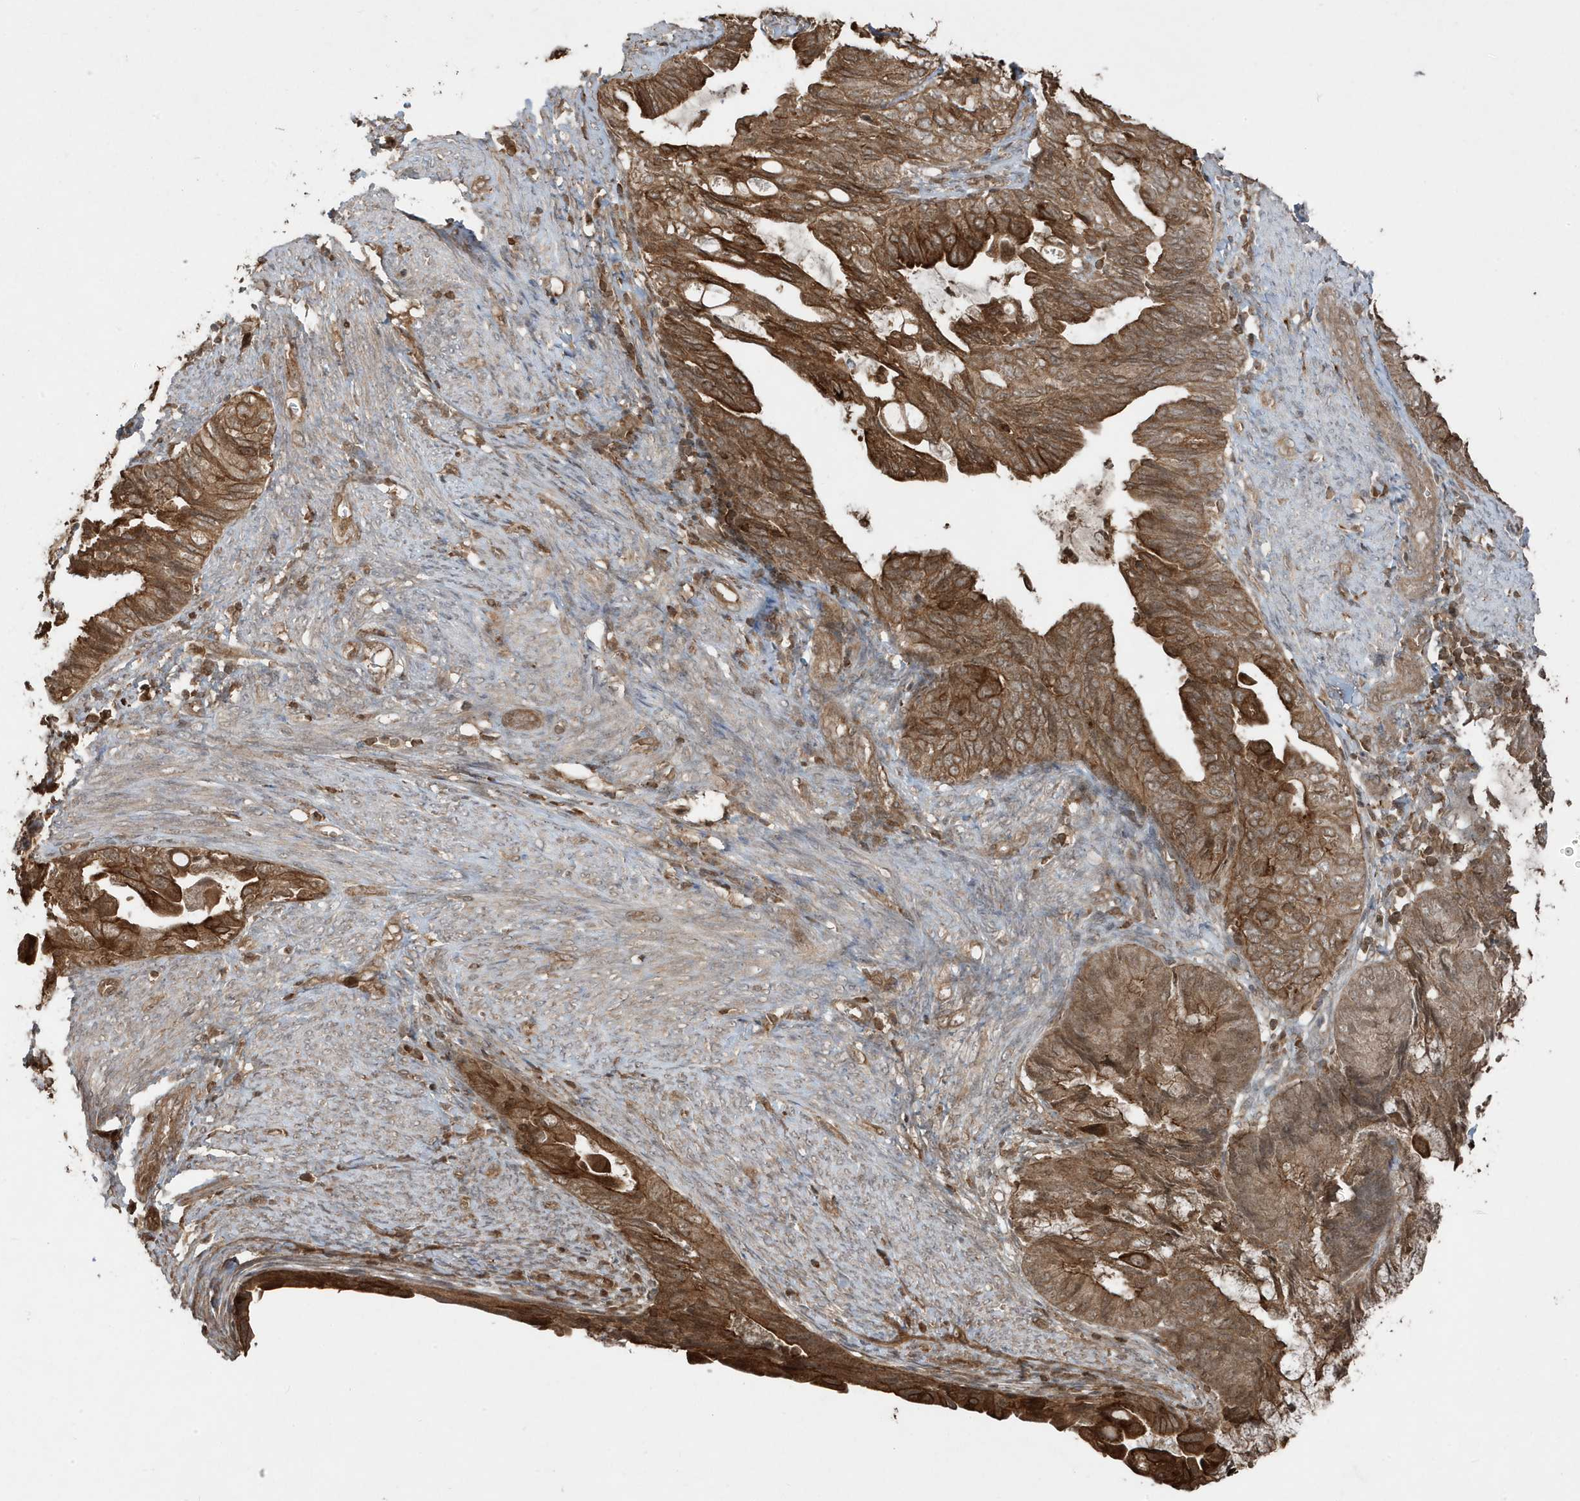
{"staining": {"intensity": "moderate", "quantity": ">75%", "location": "cytoplasmic/membranous"}, "tissue": "endometrial cancer", "cell_type": "Tumor cells", "image_type": "cancer", "snomed": [{"axis": "morphology", "description": "Adenocarcinoma, NOS"}, {"axis": "topography", "description": "Endometrium"}], "caption": "Moderate cytoplasmic/membranous positivity is present in about >75% of tumor cells in endometrial cancer (adenocarcinoma).", "gene": "ASAP1", "patient": {"sex": "female", "age": 86}}